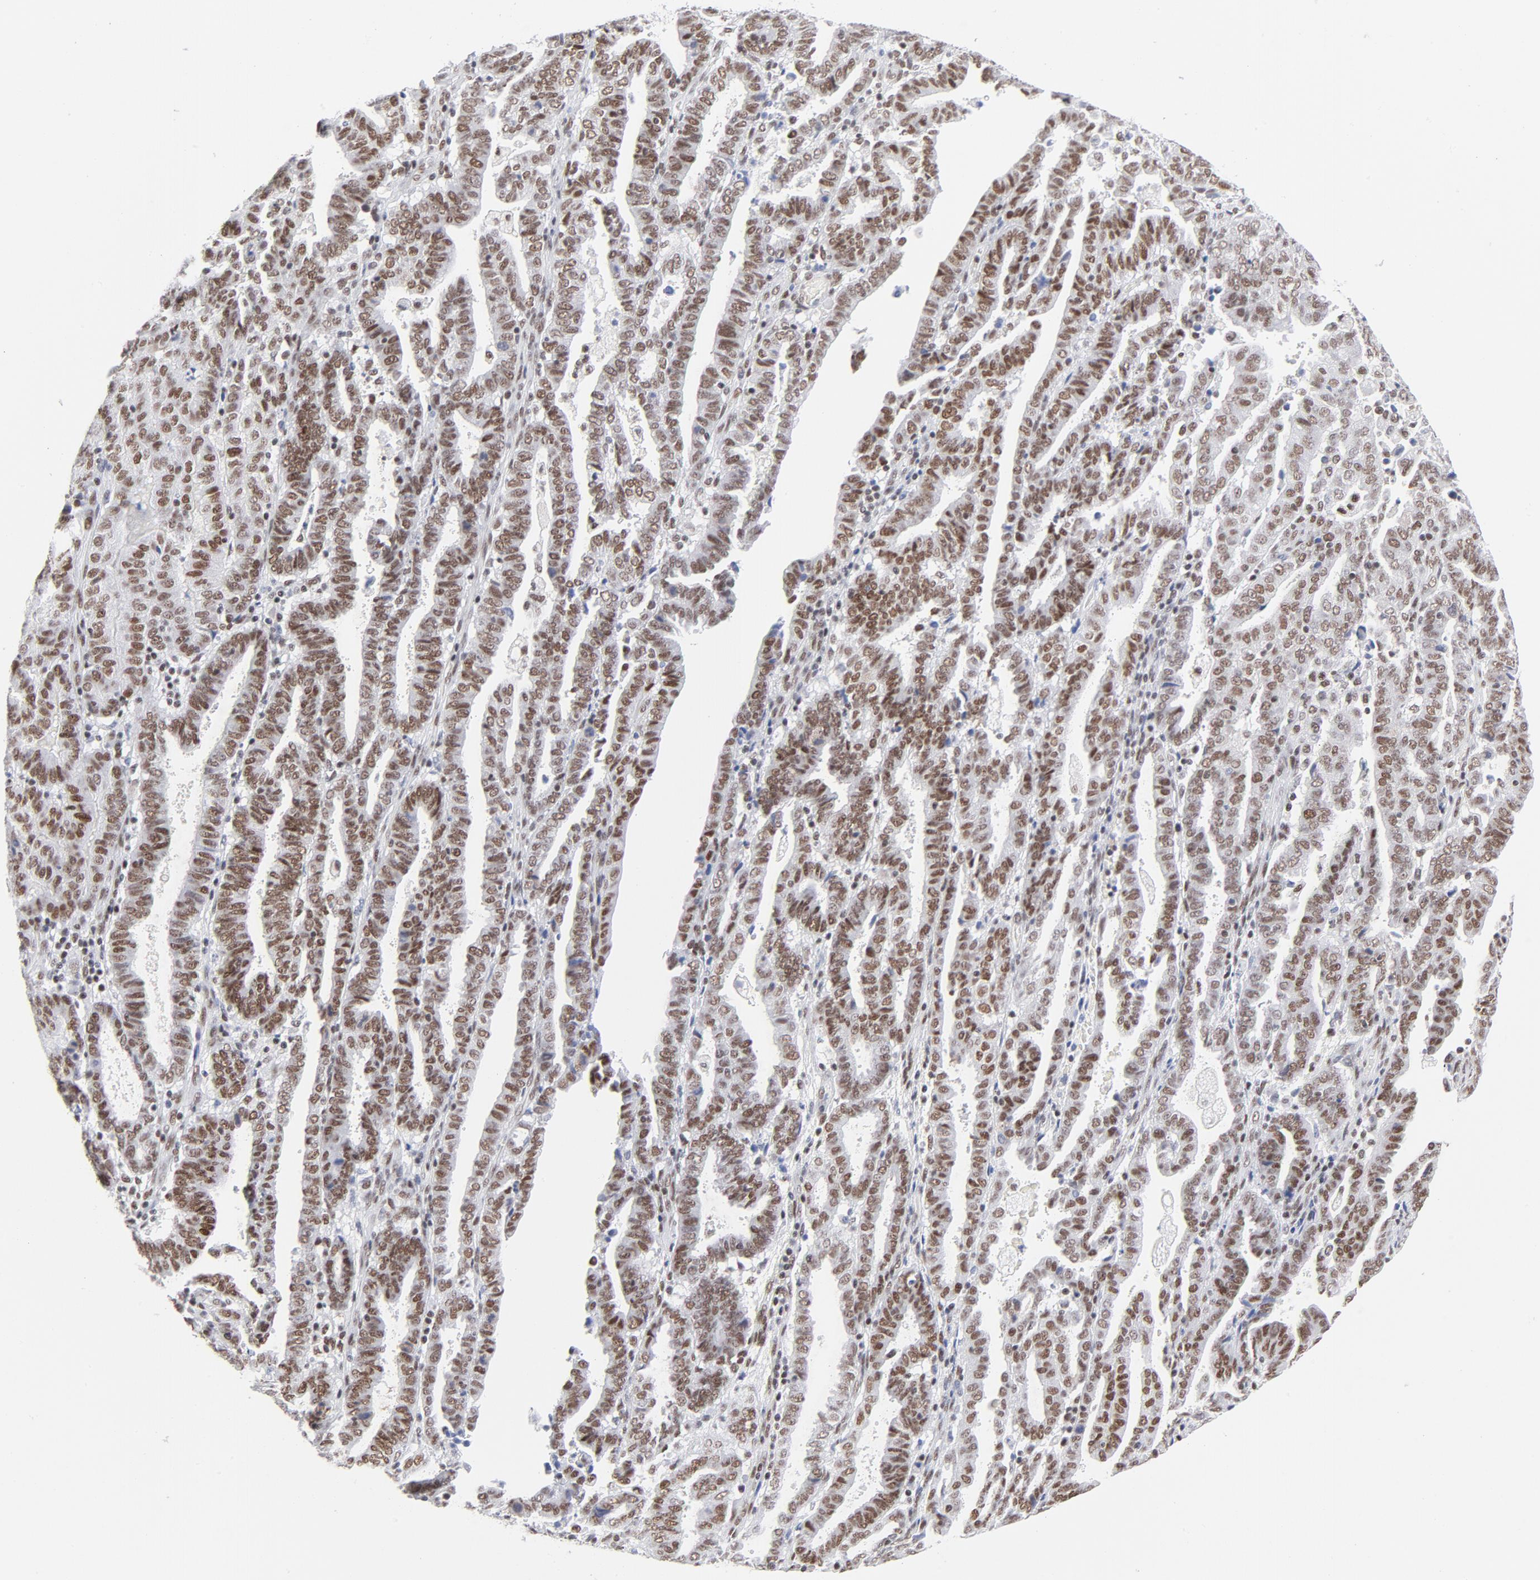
{"staining": {"intensity": "moderate", "quantity": ">75%", "location": "nuclear"}, "tissue": "endometrial cancer", "cell_type": "Tumor cells", "image_type": "cancer", "snomed": [{"axis": "morphology", "description": "Adenocarcinoma, NOS"}, {"axis": "topography", "description": "Uterus"}], "caption": "DAB (3,3'-diaminobenzidine) immunohistochemical staining of human endometrial adenocarcinoma exhibits moderate nuclear protein expression in approximately >75% of tumor cells. The staining was performed using DAB, with brown indicating positive protein expression. Nuclei are stained blue with hematoxylin.", "gene": "ATF2", "patient": {"sex": "female", "age": 83}}